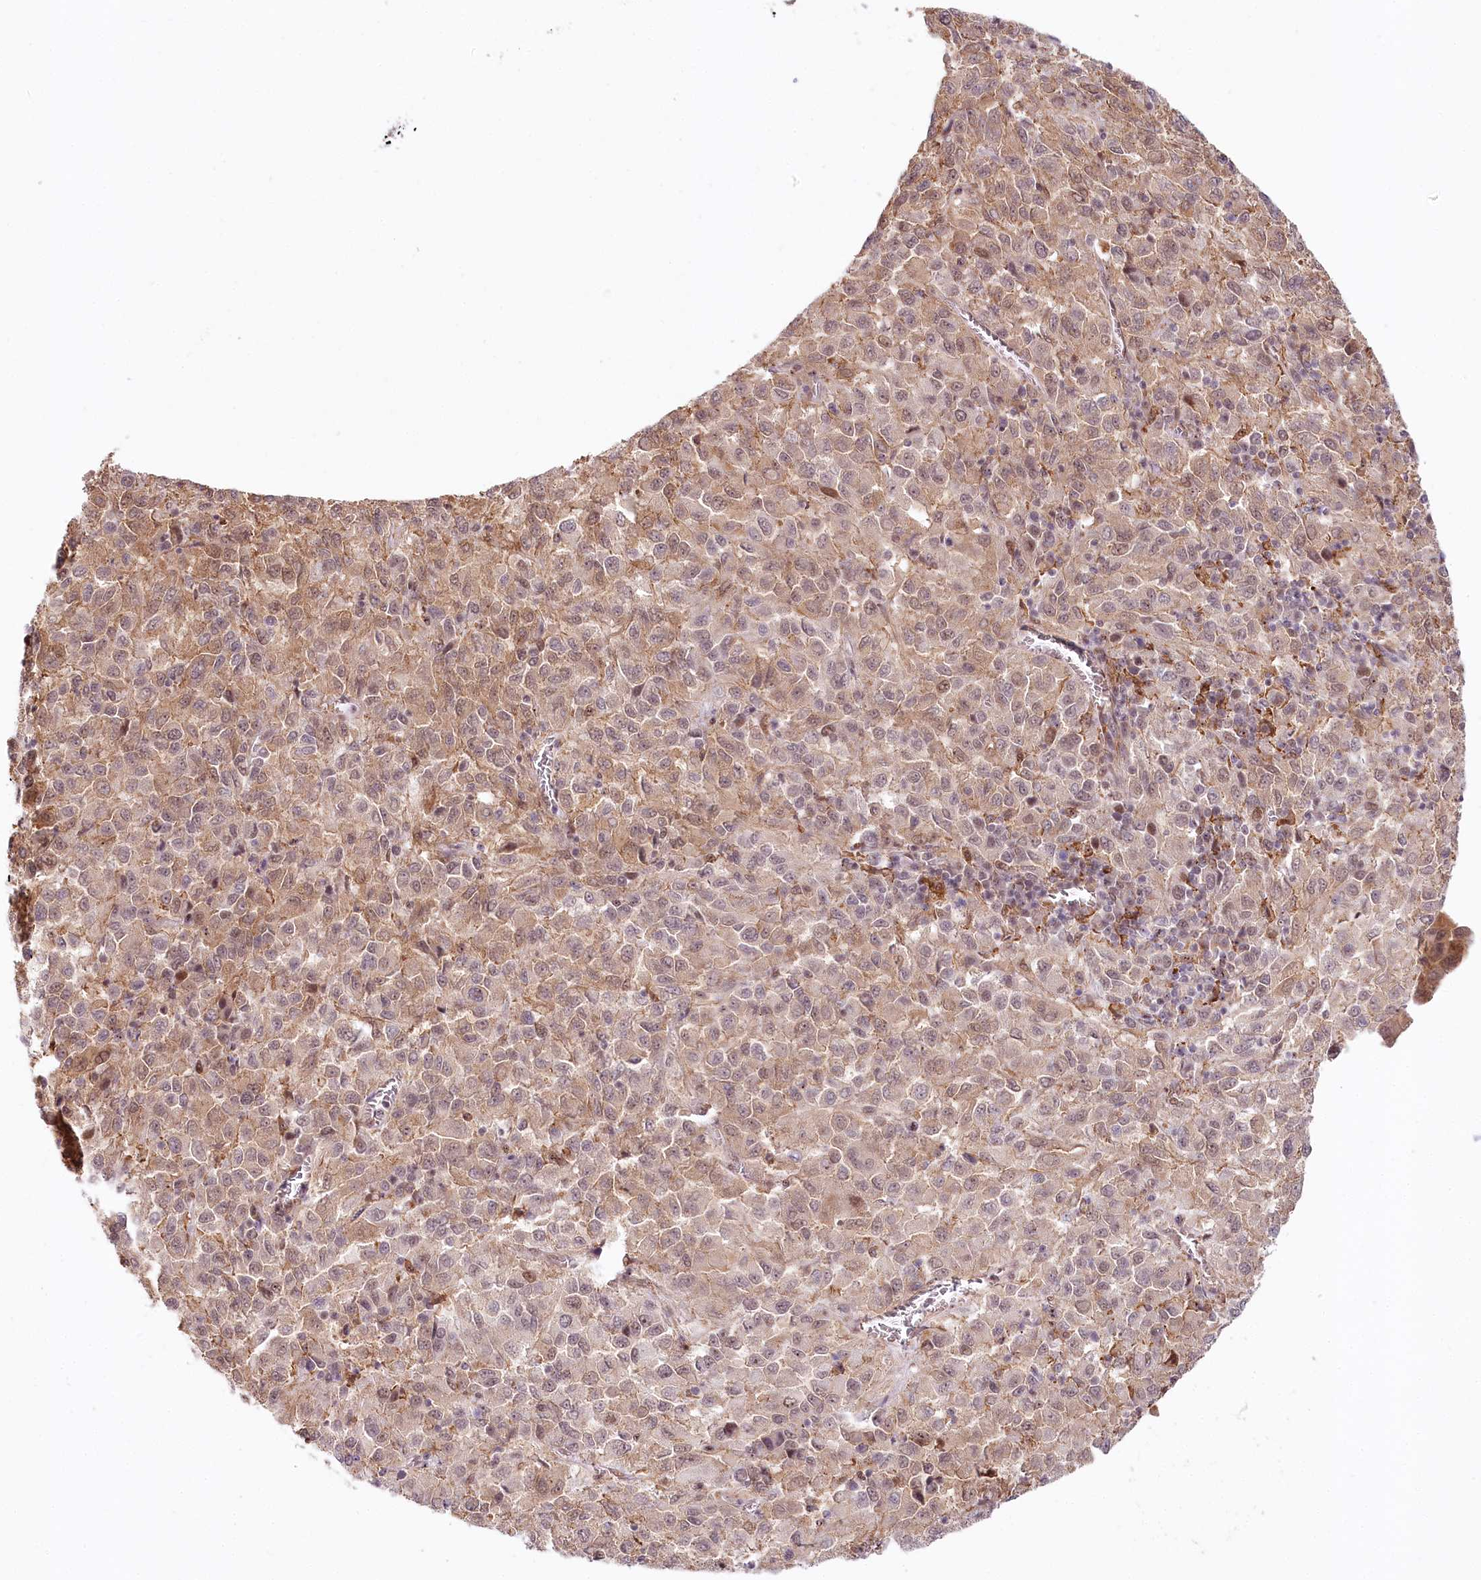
{"staining": {"intensity": "weak", "quantity": "25%-75%", "location": "cytoplasmic/membranous,nuclear"}, "tissue": "melanoma", "cell_type": "Tumor cells", "image_type": "cancer", "snomed": [{"axis": "morphology", "description": "Malignant melanoma, Metastatic site"}, {"axis": "topography", "description": "Lung"}], "caption": "Weak cytoplasmic/membranous and nuclear expression is present in approximately 25%-75% of tumor cells in melanoma.", "gene": "TUBGCP2", "patient": {"sex": "male", "age": 64}}